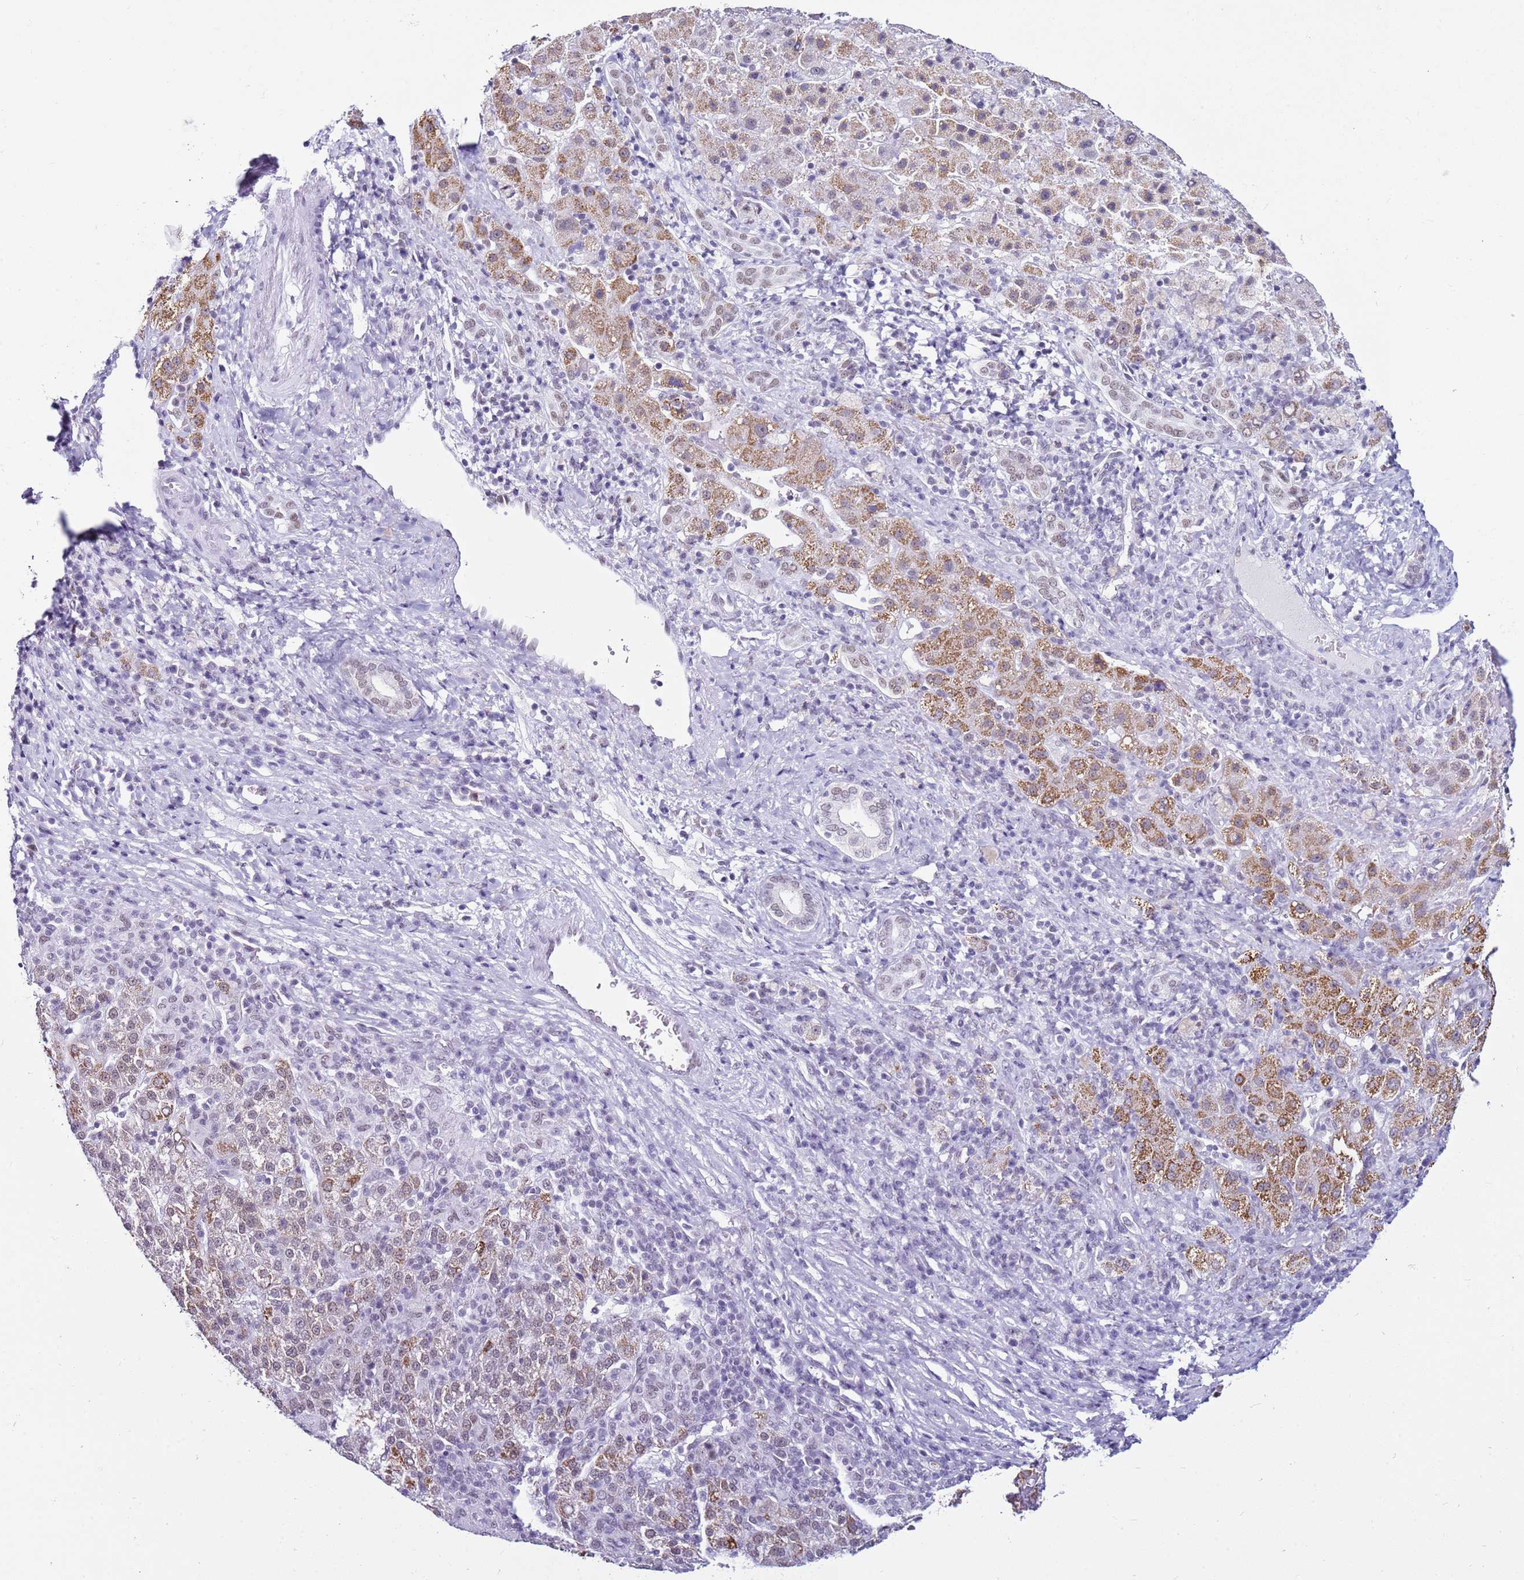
{"staining": {"intensity": "weak", "quantity": "25%-75%", "location": "cytoplasmic/membranous,nuclear"}, "tissue": "liver cancer", "cell_type": "Tumor cells", "image_type": "cancer", "snomed": [{"axis": "morphology", "description": "Carcinoma, Hepatocellular, NOS"}, {"axis": "topography", "description": "Liver"}], "caption": "Tumor cells demonstrate weak cytoplasmic/membranous and nuclear staining in about 25%-75% of cells in liver cancer. The staining was performed using DAB, with brown indicating positive protein expression. Nuclei are stained blue with hematoxylin.", "gene": "DHX15", "patient": {"sex": "female", "age": 58}}